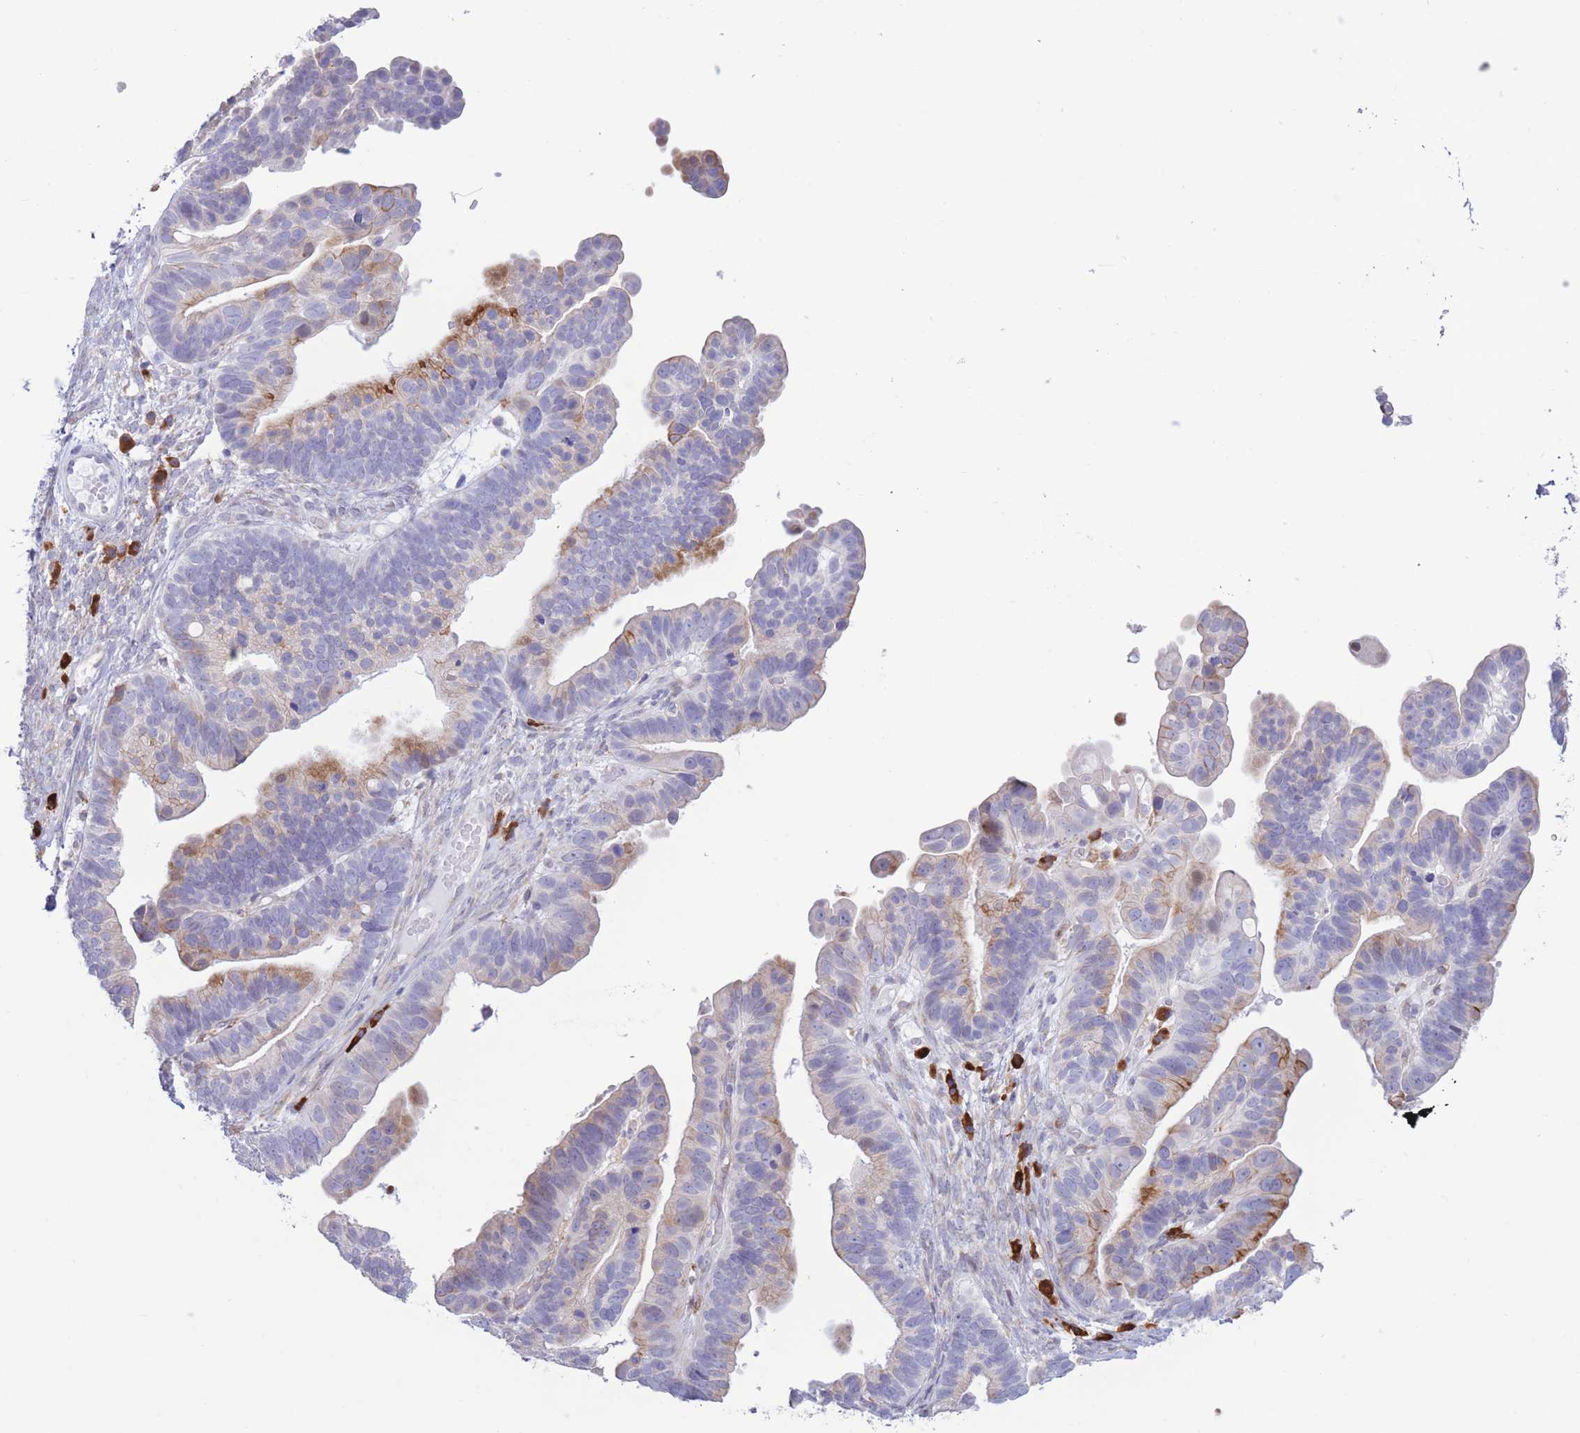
{"staining": {"intensity": "weak", "quantity": "<25%", "location": "cytoplasmic/membranous"}, "tissue": "ovarian cancer", "cell_type": "Tumor cells", "image_type": "cancer", "snomed": [{"axis": "morphology", "description": "Cystadenocarcinoma, serous, NOS"}, {"axis": "topography", "description": "Ovary"}], "caption": "DAB (3,3'-diaminobenzidine) immunohistochemical staining of ovarian cancer reveals no significant staining in tumor cells.", "gene": "MYDGF", "patient": {"sex": "female", "age": 56}}